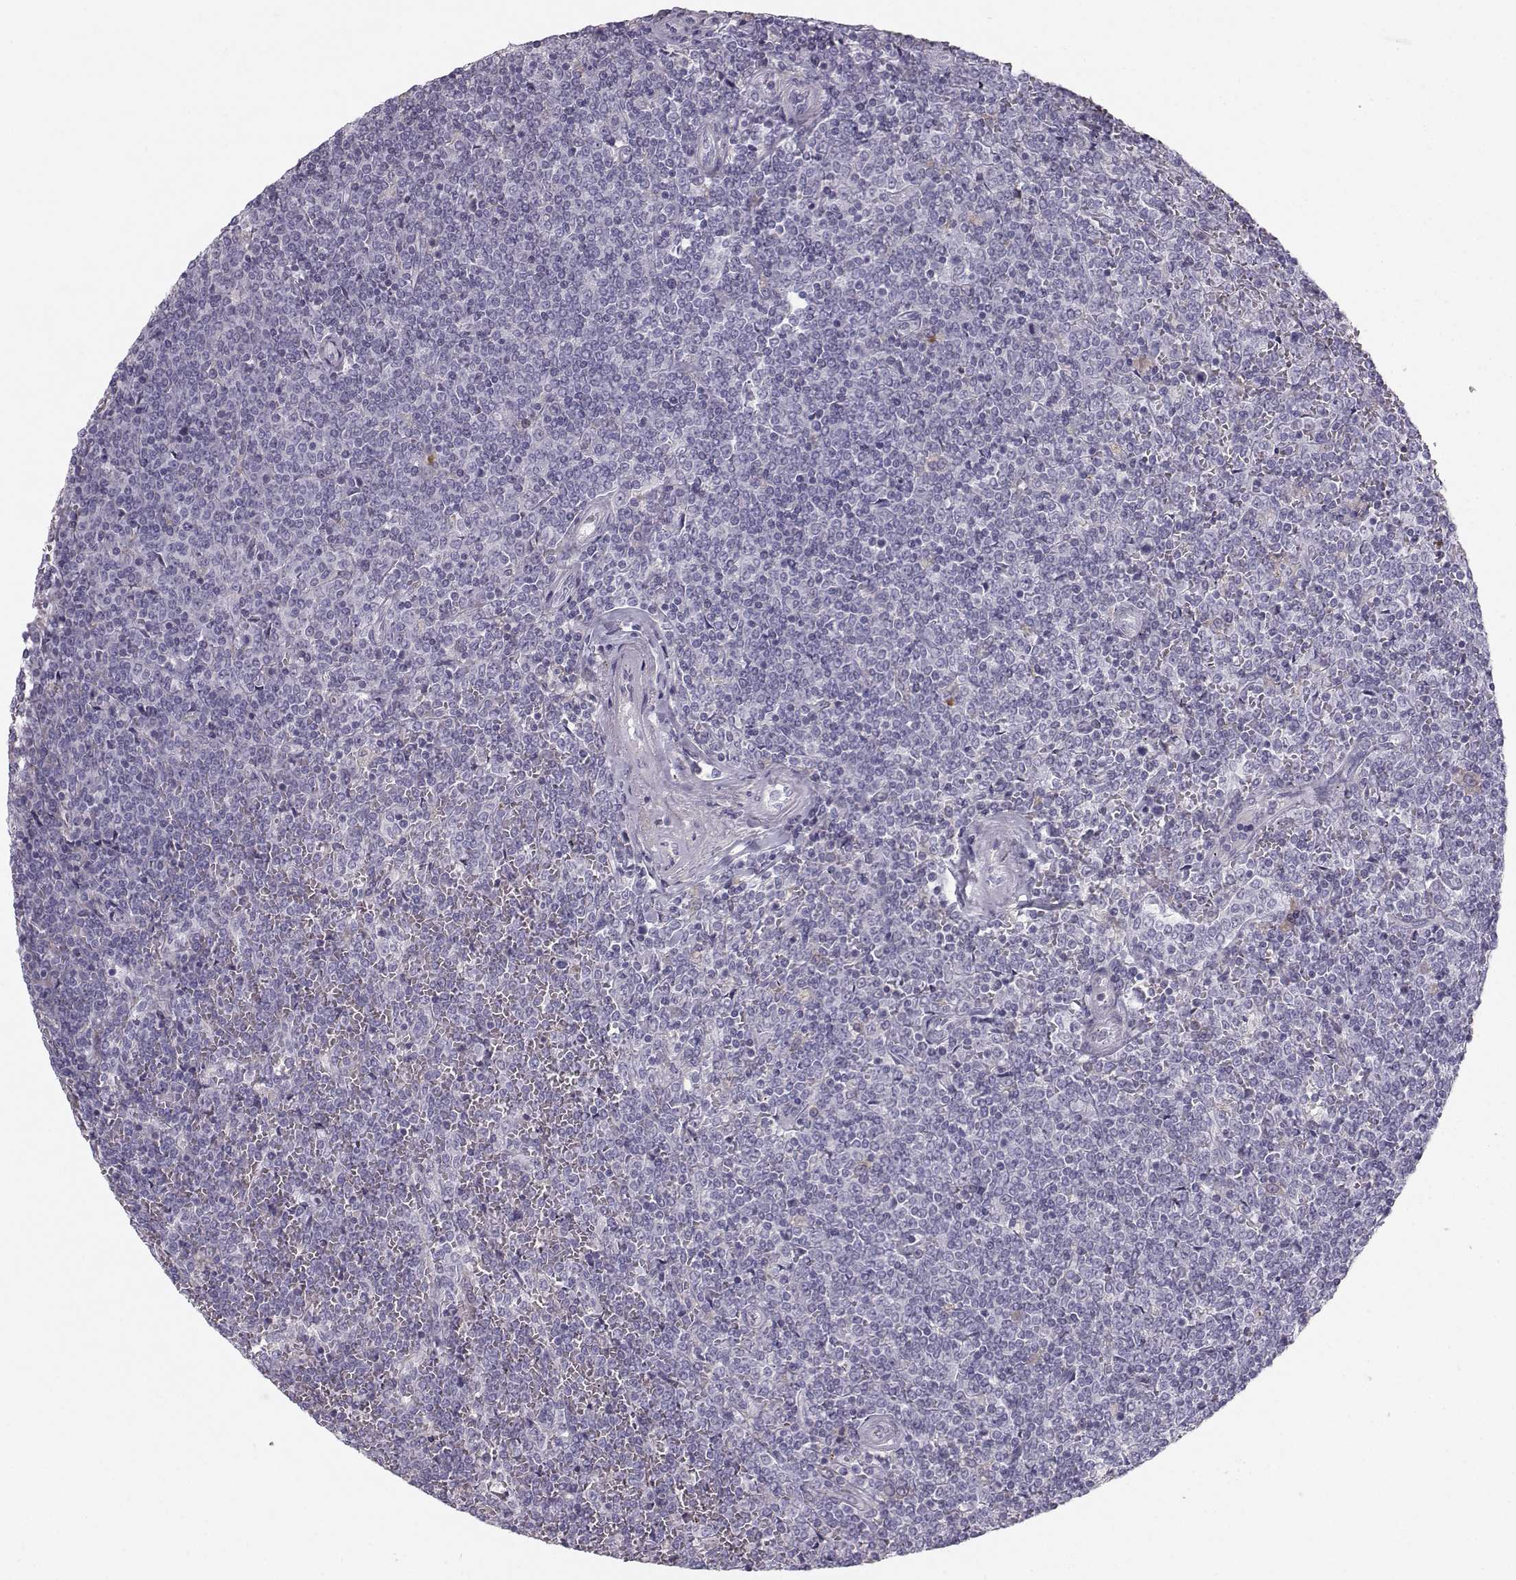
{"staining": {"intensity": "negative", "quantity": "none", "location": "none"}, "tissue": "lymphoma", "cell_type": "Tumor cells", "image_type": "cancer", "snomed": [{"axis": "morphology", "description": "Malignant lymphoma, non-Hodgkin's type, Low grade"}, {"axis": "topography", "description": "Spleen"}], "caption": "IHC of lymphoma shows no staining in tumor cells.", "gene": "CASR", "patient": {"sex": "female", "age": 19}}